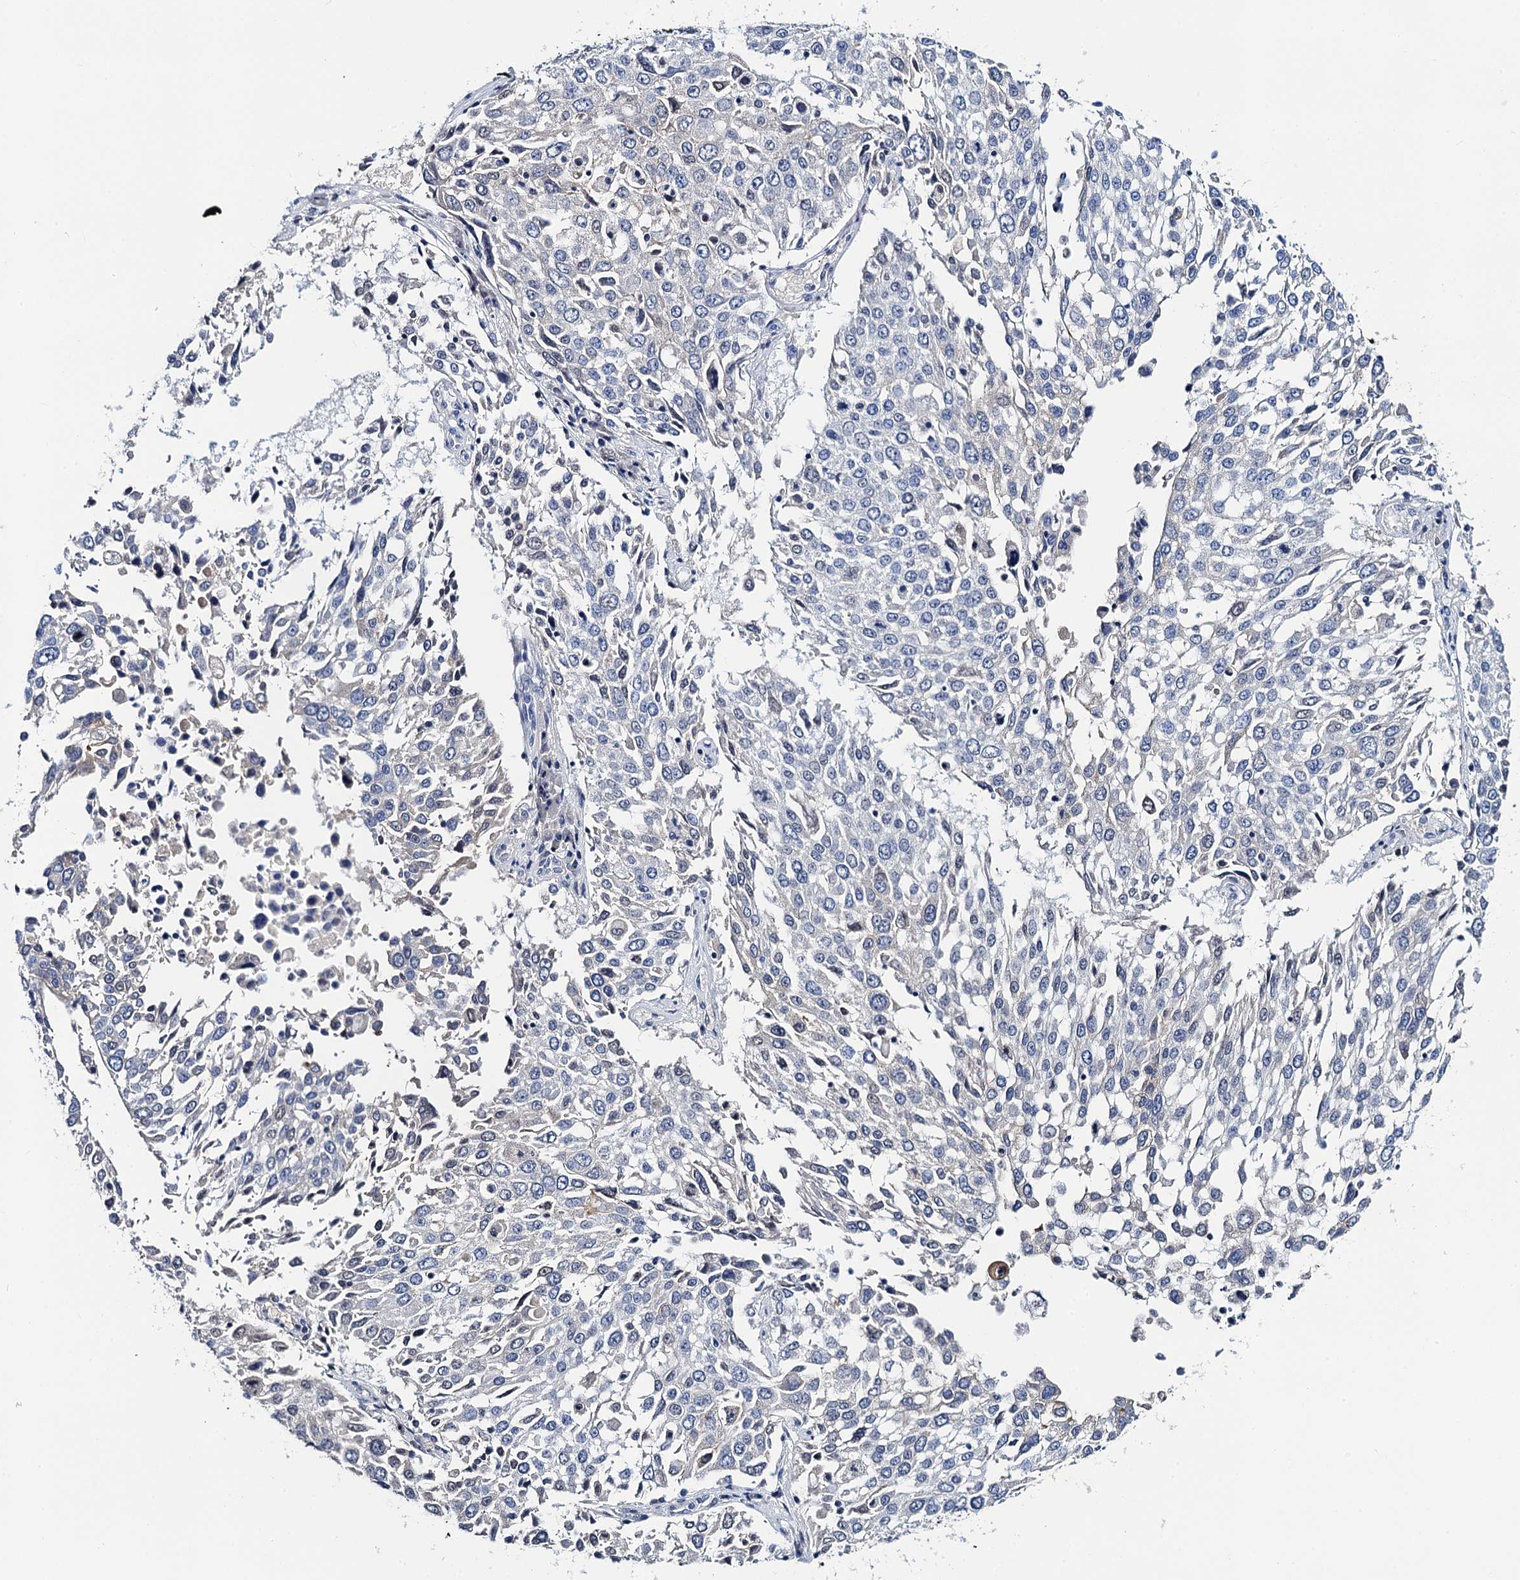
{"staining": {"intensity": "negative", "quantity": "none", "location": "none"}, "tissue": "lung cancer", "cell_type": "Tumor cells", "image_type": "cancer", "snomed": [{"axis": "morphology", "description": "Squamous cell carcinoma, NOS"}, {"axis": "topography", "description": "Lung"}], "caption": "Immunohistochemistry of human lung cancer reveals no positivity in tumor cells.", "gene": "LYPD3", "patient": {"sex": "male", "age": 65}}